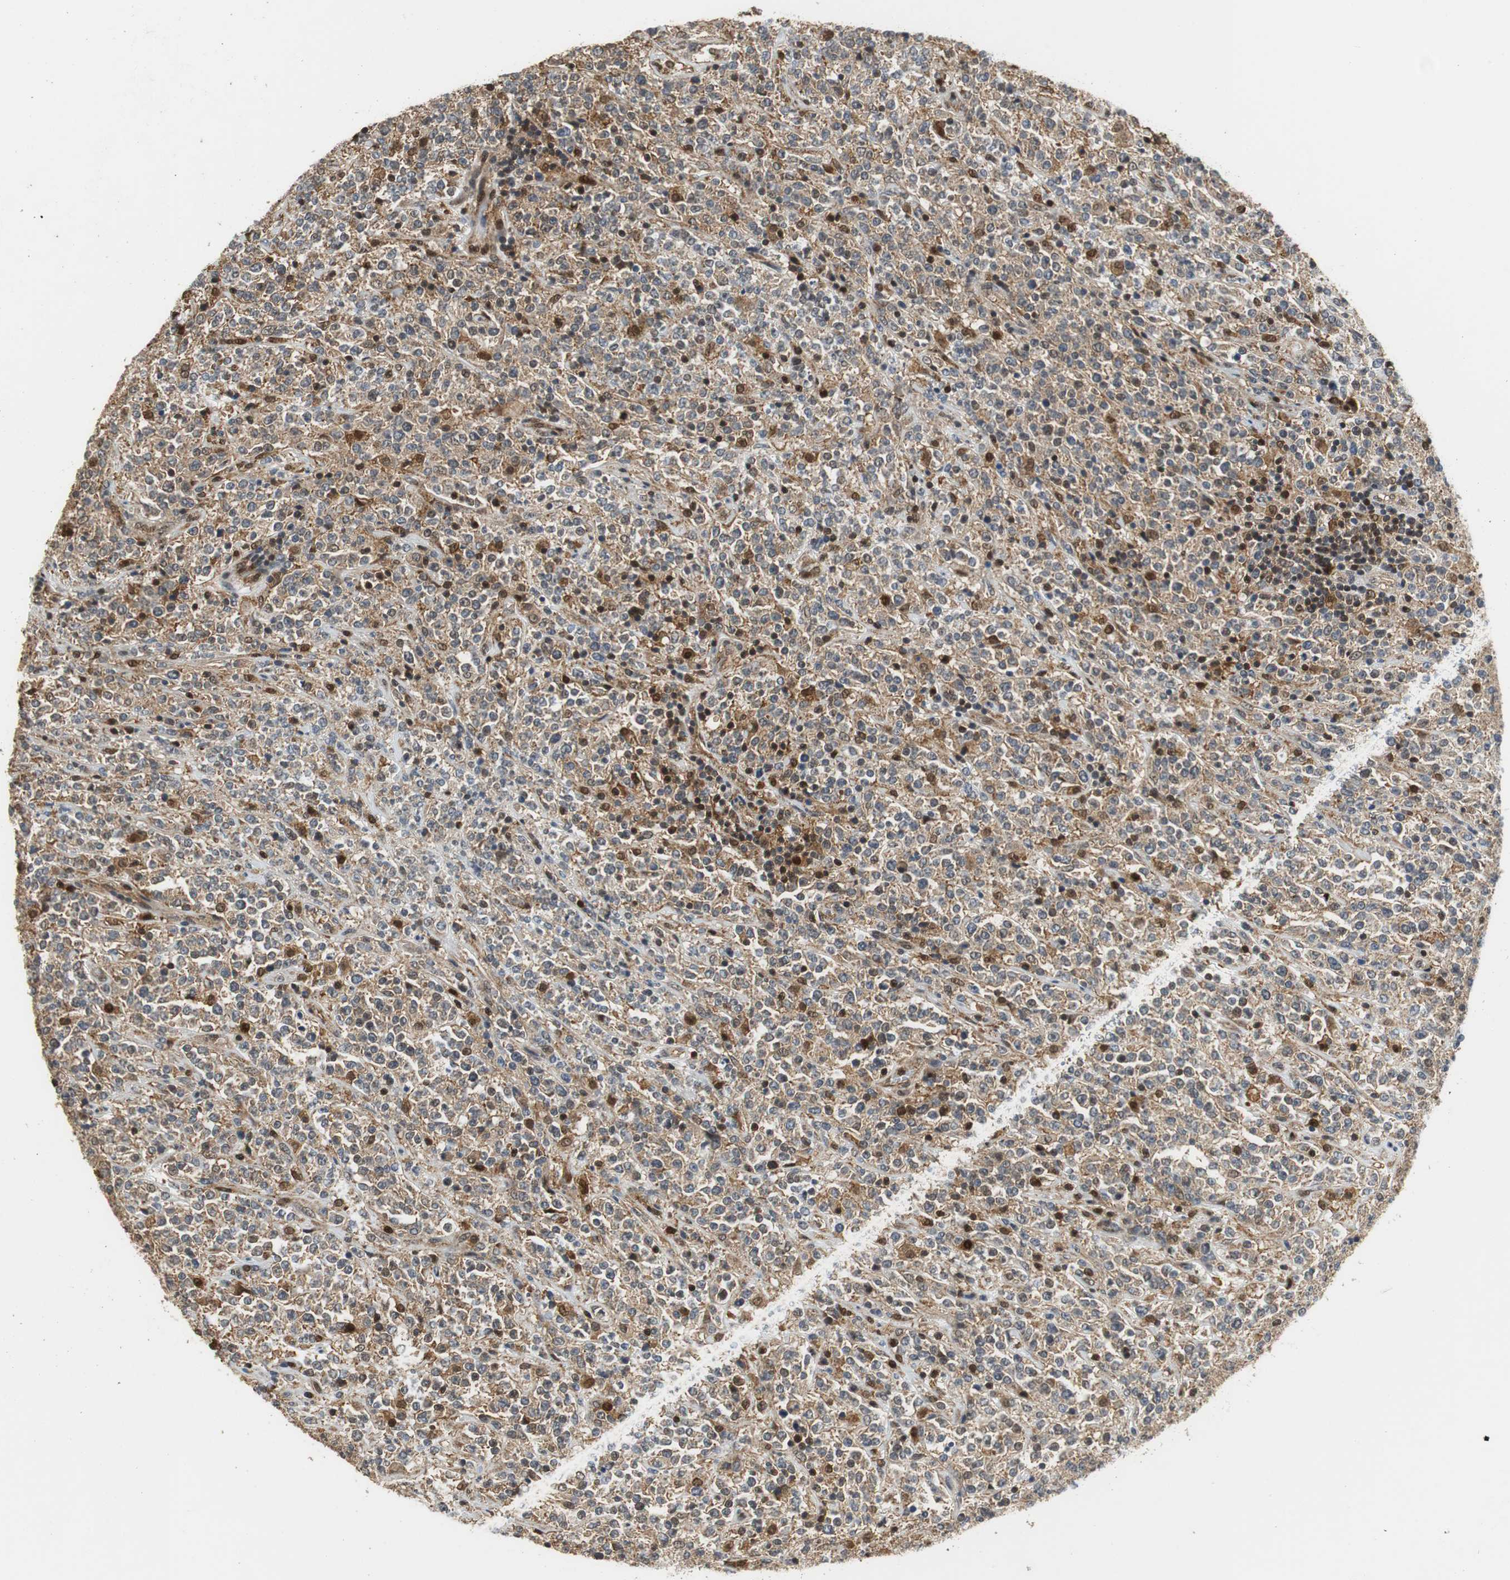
{"staining": {"intensity": "strong", "quantity": ">75%", "location": "cytoplasmic/membranous"}, "tissue": "lymphoma", "cell_type": "Tumor cells", "image_type": "cancer", "snomed": [{"axis": "morphology", "description": "Malignant lymphoma, non-Hodgkin's type, High grade"}, {"axis": "topography", "description": "Soft tissue"}], "caption": "Immunohistochemical staining of human lymphoma demonstrates high levels of strong cytoplasmic/membranous positivity in about >75% of tumor cells.", "gene": "GSDMD", "patient": {"sex": "male", "age": 18}}